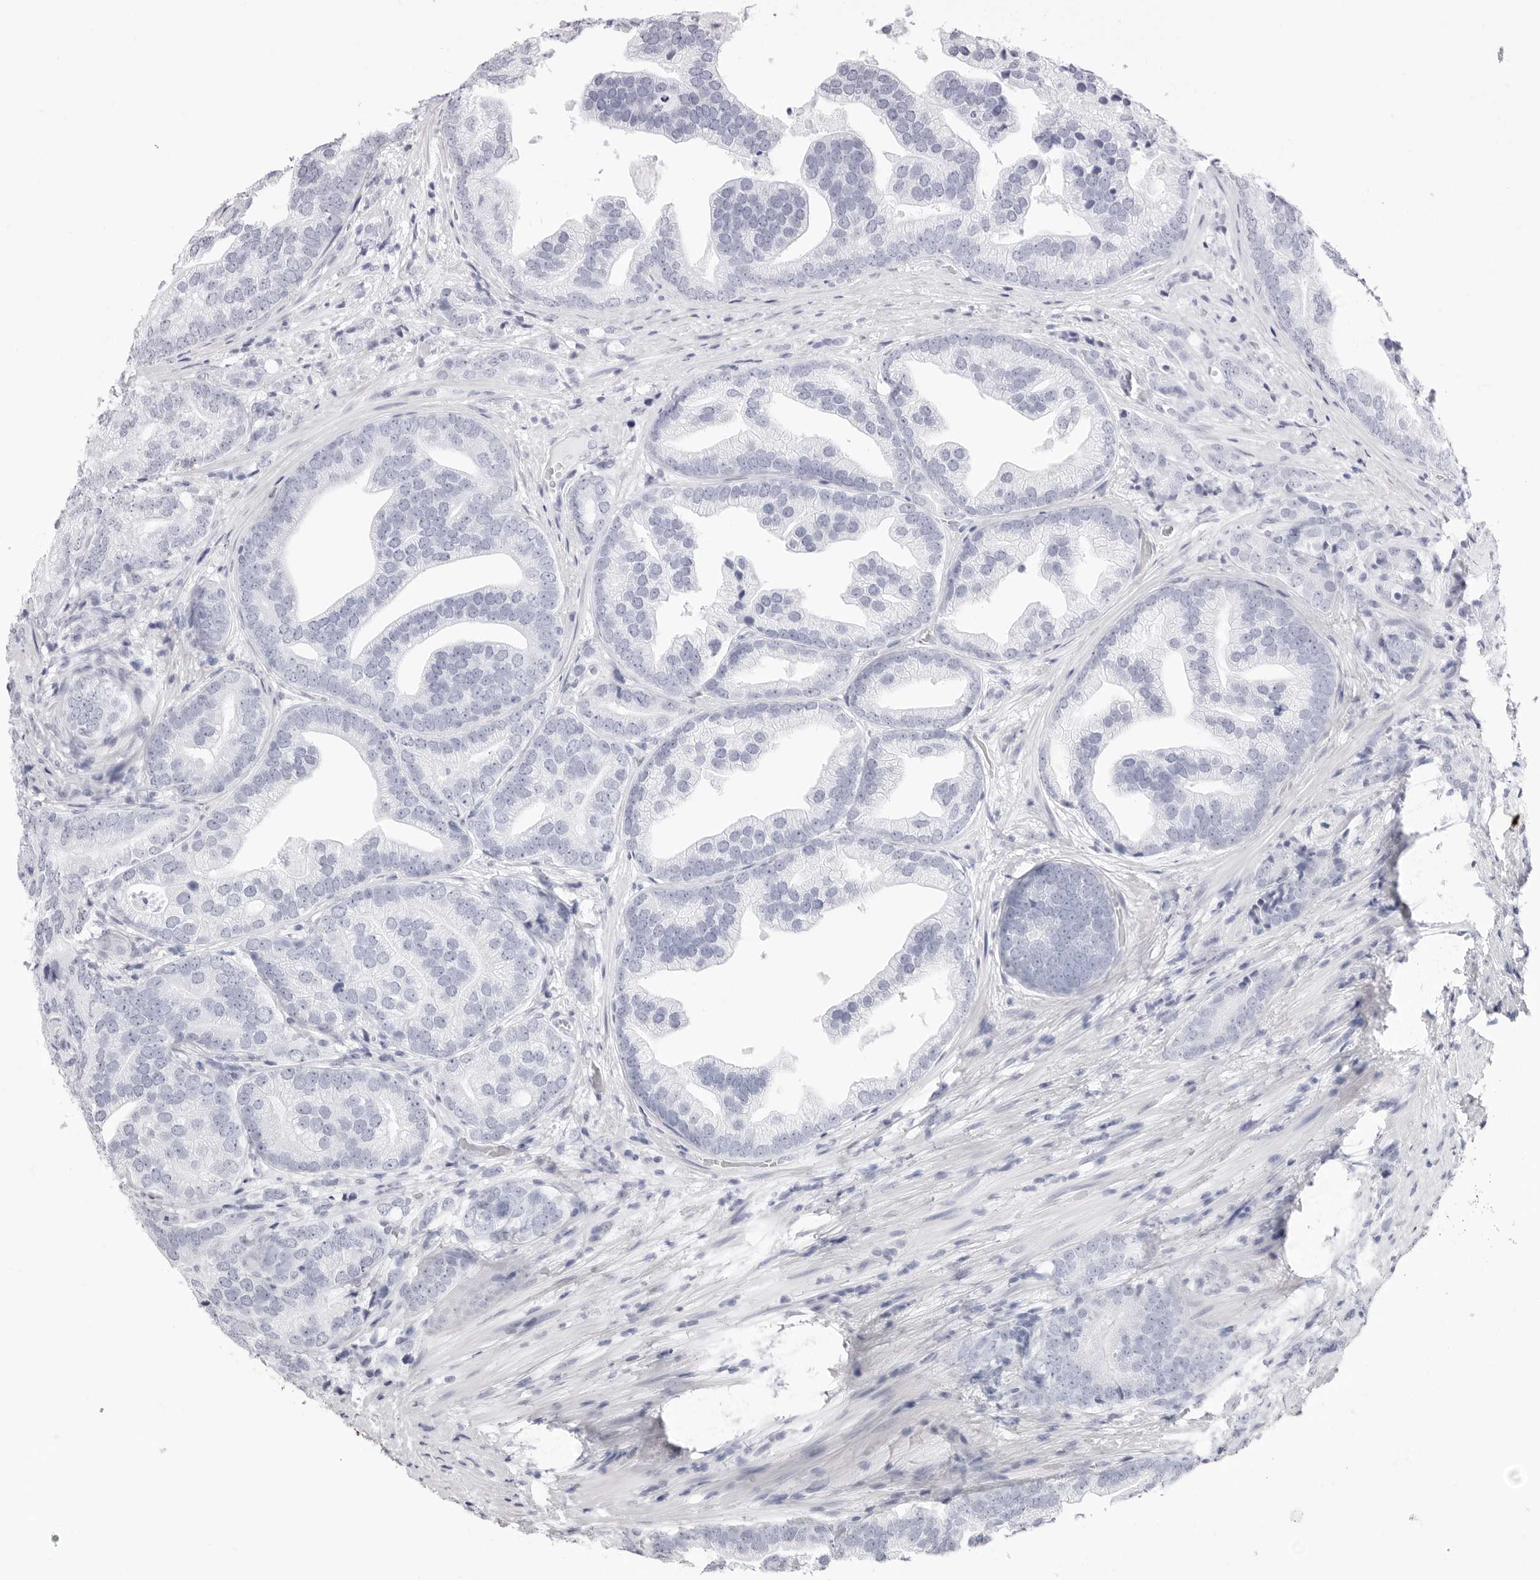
{"staining": {"intensity": "negative", "quantity": "none", "location": "none"}, "tissue": "prostate cancer", "cell_type": "Tumor cells", "image_type": "cancer", "snomed": [{"axis": "morphology", "description": "Adenocarcinoma, High grade"}, {"axis": "topography", "description": "Prostate"}], "caption": "Tumor cells show no significant protein staining in prostate adenocarcinoma (high-grade).", "gene": "TSSK1B", "patient": {"sex": "male", "age": 57}}